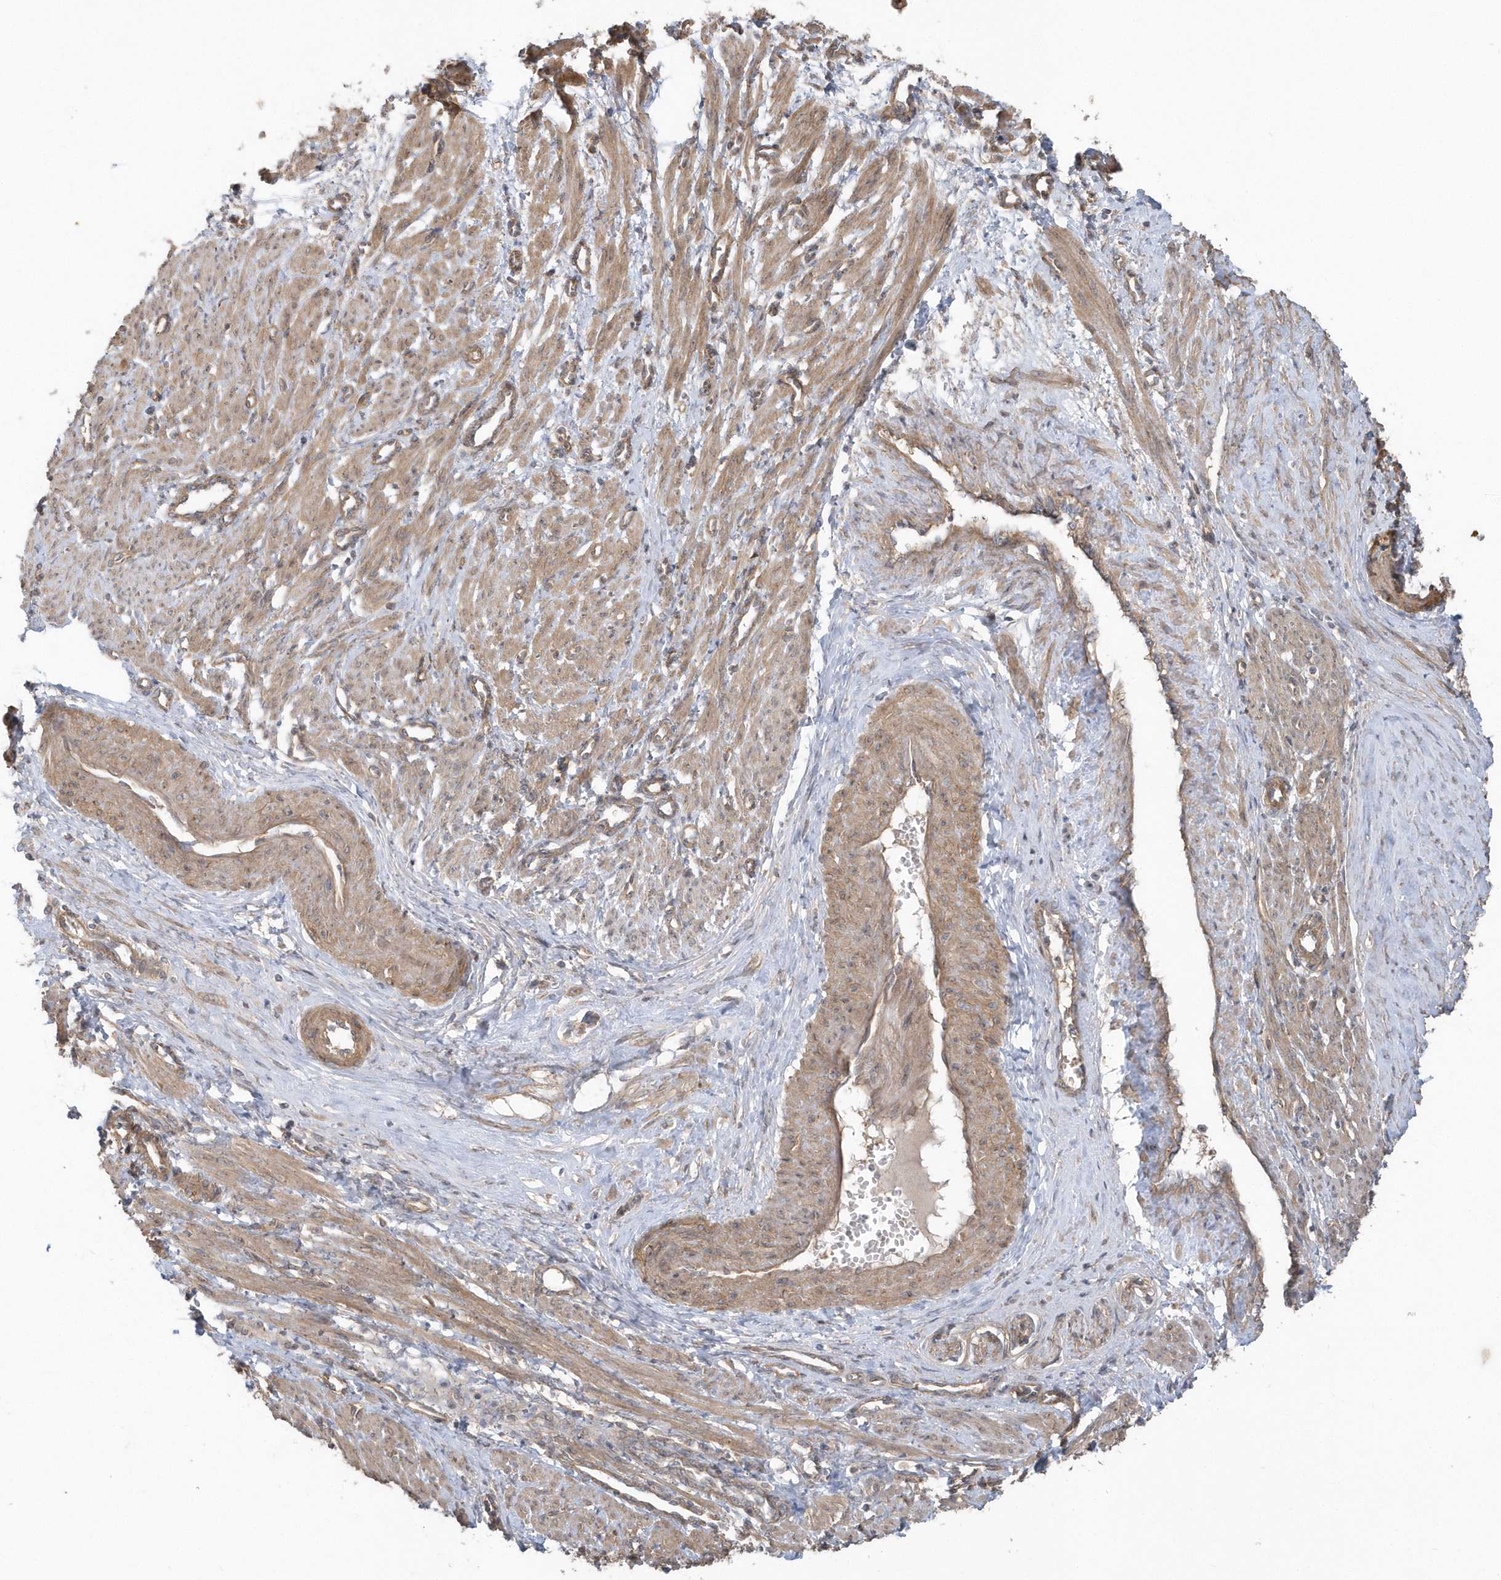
{"staining": {"intensity": "moderate", "quantity": ">75%", "location": "cytoplasmic/membranous"}, "tissue": "smooth muscle", "cell_type": "Smooth muscle cells", "image_type": "normal", "snomed": [{"axis": "morphology", "description": "Normal tissue, NOS"}, {"axis": "topography", "description": "Endometrium"}], "caption": "A brown stain highlights moderate cytoplasmic/membranous expression of a protein in smooth muscle cells of normal smooth muscle. (IHC, brightfield microscopy, high magnification).", "gene": "ACTR1A", "patient": {"sex": "female", "age": 33}}